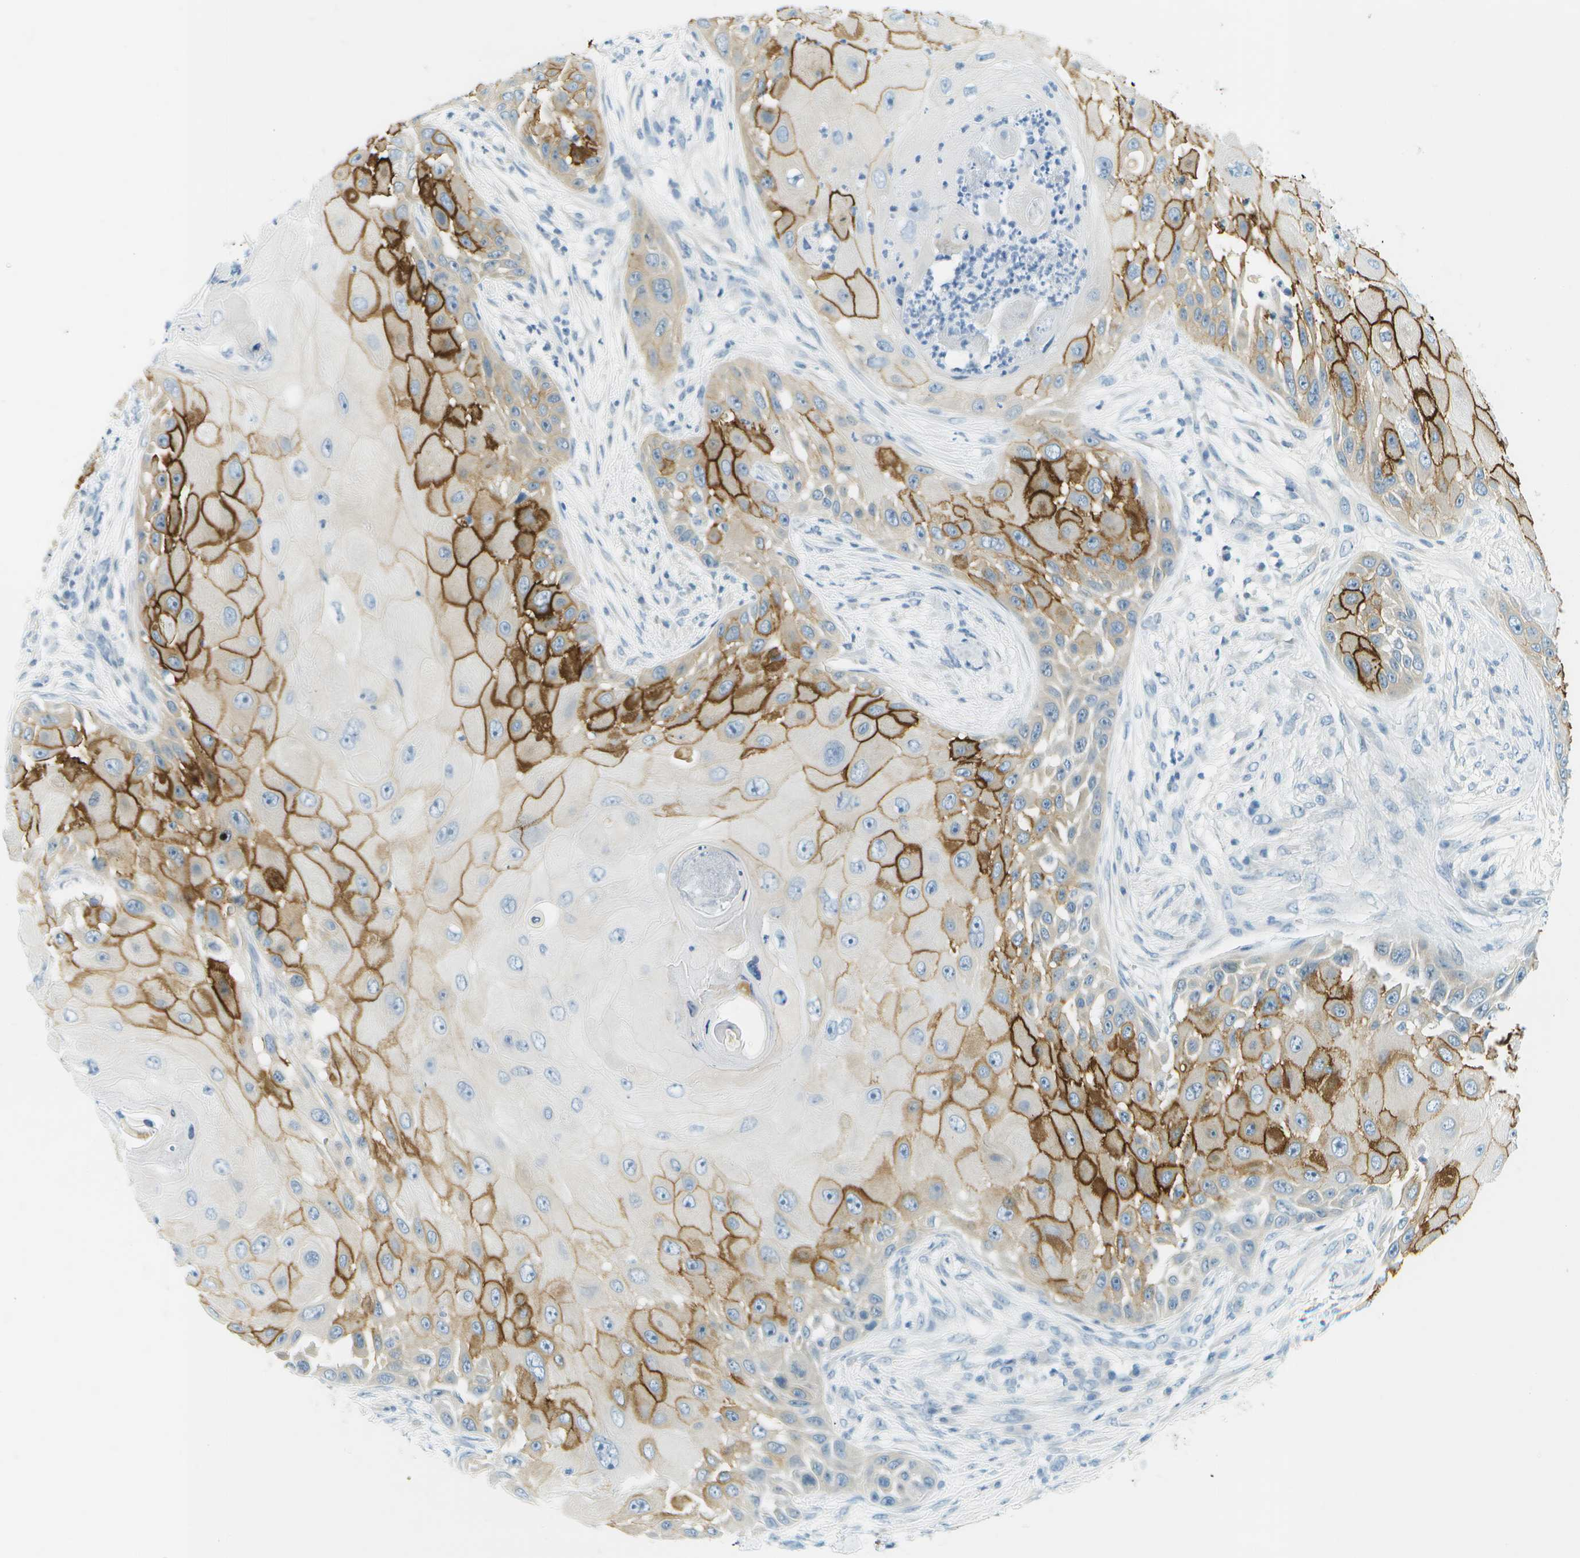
{"staining": {"intensity": "strong", "quantity": "25%-75%", "location": "cytoplasmic/membranous"}, "tissue": "skin cancer", "cell_type": "Tumor cells", "image_type": "cancer", "snomed": [{"axis": "morphology", "description": "Squamous cell carcinoma, NOS"}, {"axis": "topography", "description": "Skin"}], "caption": "Immunohistochemistry (DAB (3,3'-diaminobenzidine)) staining of skin squamous cell carcinoma displays strong cytoplasmic/membranous protein positivity in approximately 25%-75% of tumor cells.", "gene": "SMYD5", "patient": {"sex": "female", "age": 44}}